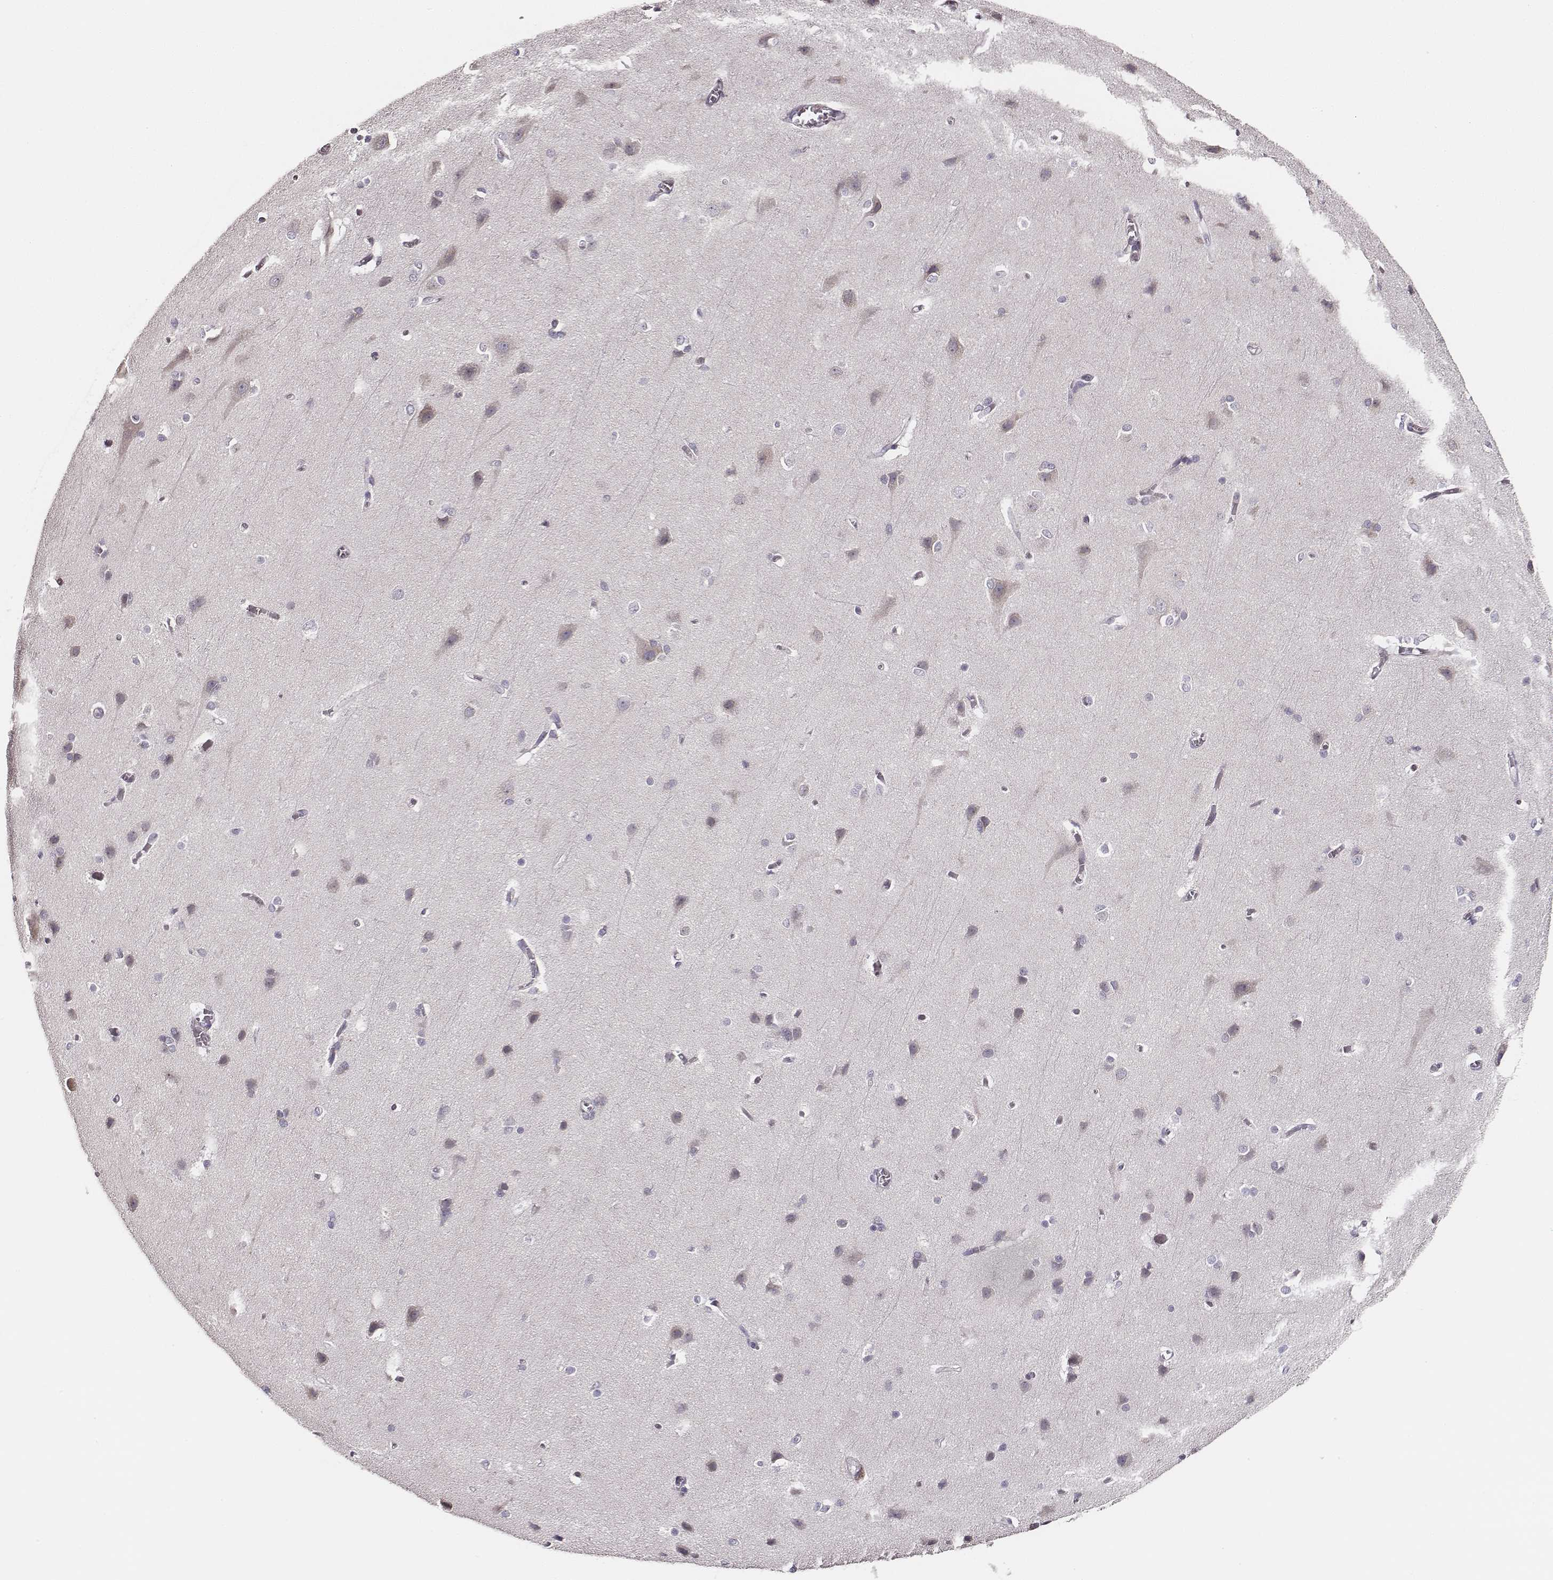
{"staining": {"intensity": "negative", "quantity": "none", "location": "none"}, "tissue": "cerebral cortex", "cell_type": "Endothelial cells", "image_type": "normal", "snomed": [{"axis": "morphology", "description": "Normal tissue, NOS"}, {"axis": "topography", "description": "Cerebral cortex"}], "caption": "IHC image of benign cerebral cortex stained for a protein (brown), which displays no expression in endothelial cells.", "gene": "UBL4B", "patient": {"sex": "male", "age": 37}}